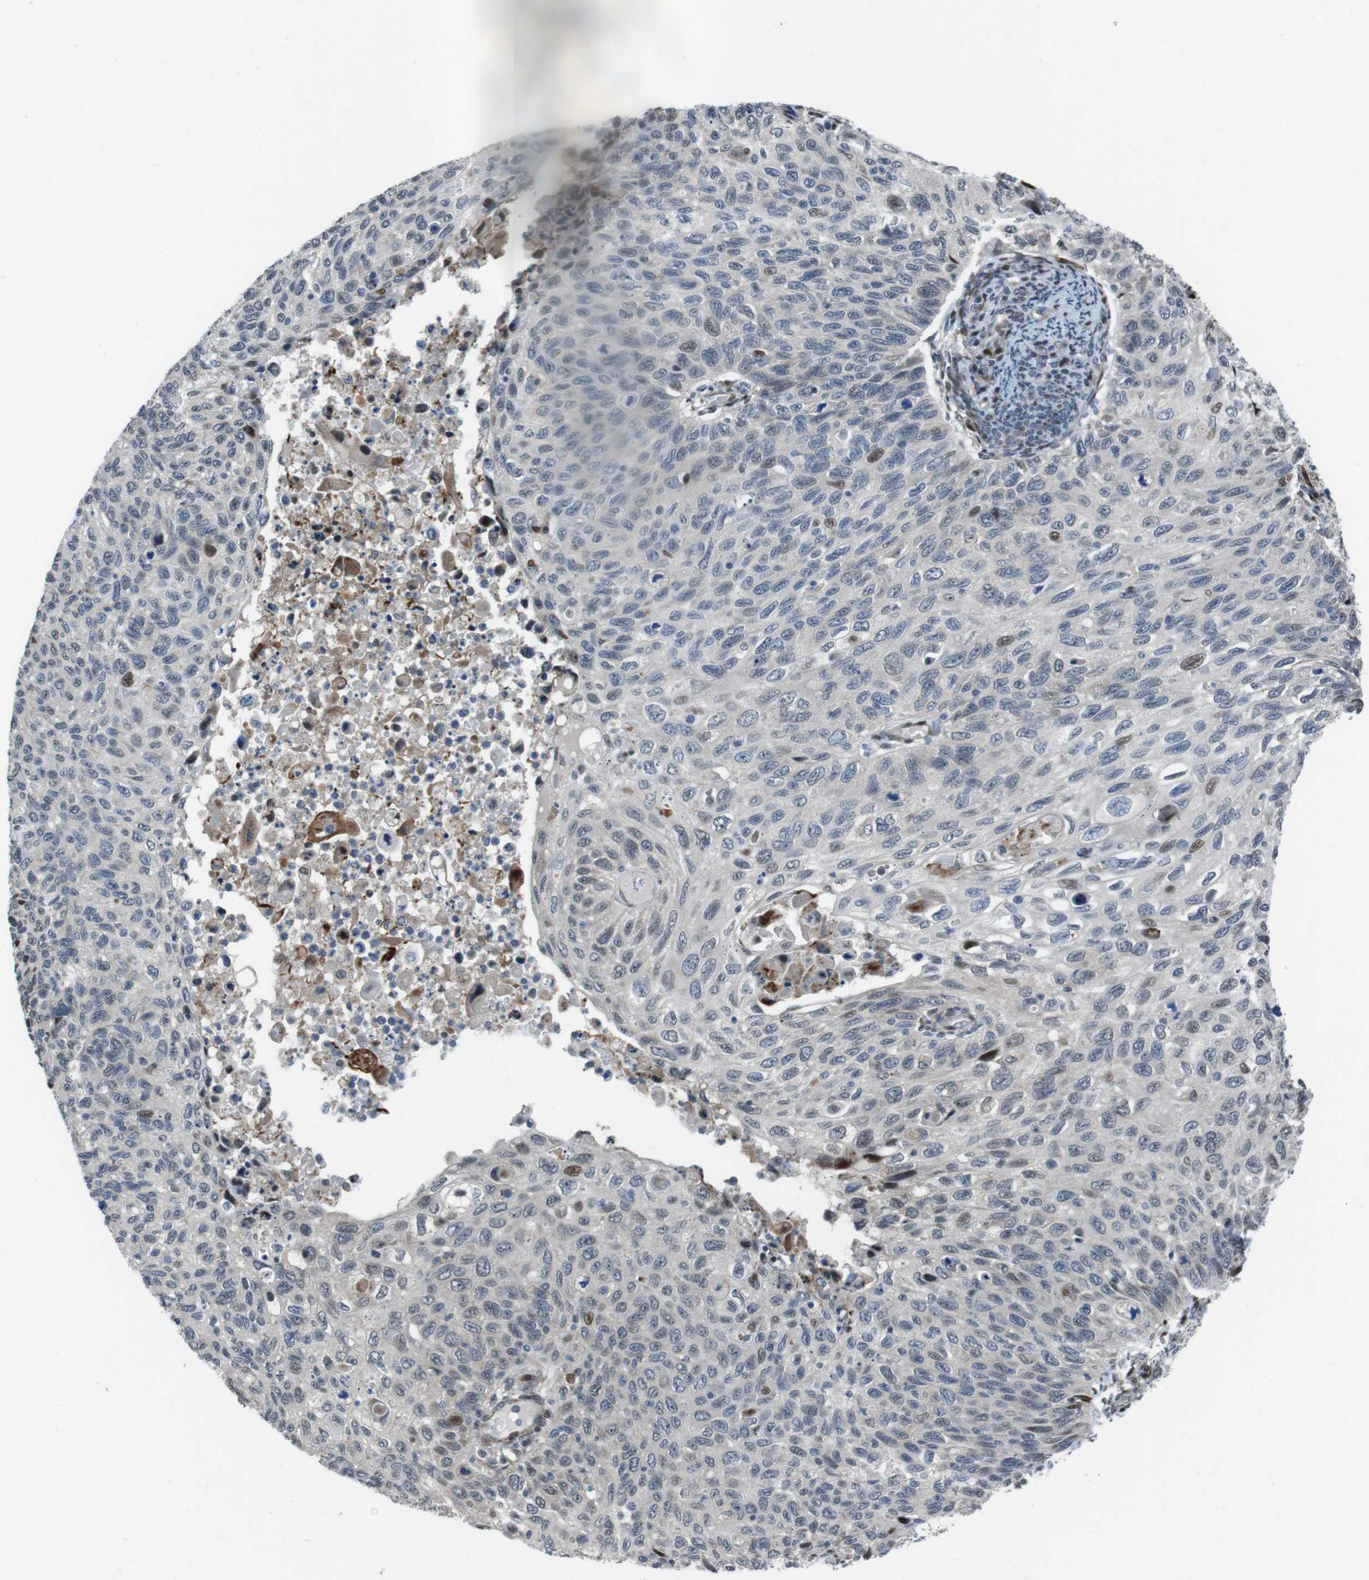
{"staining": {"intensity": "moderate", "quantity": "<25%", "location": "nuclear"}, "tissue": "cervical cancer", "cell_type": "Tumor cells", "image_type": "cancer", "snomed": [{"axis": "morphology", "description": "Squamous cell carcinoma, NOS"}, {"axis": "topography", "description": "Cervix"}], "caption": "Human cervical cancer stained with a brown dye shows moderate nuclear positive positivity in about <25% of tumor cells.", "gene": "PBRM1", "patient": {"sex": "female", "age": 70}}